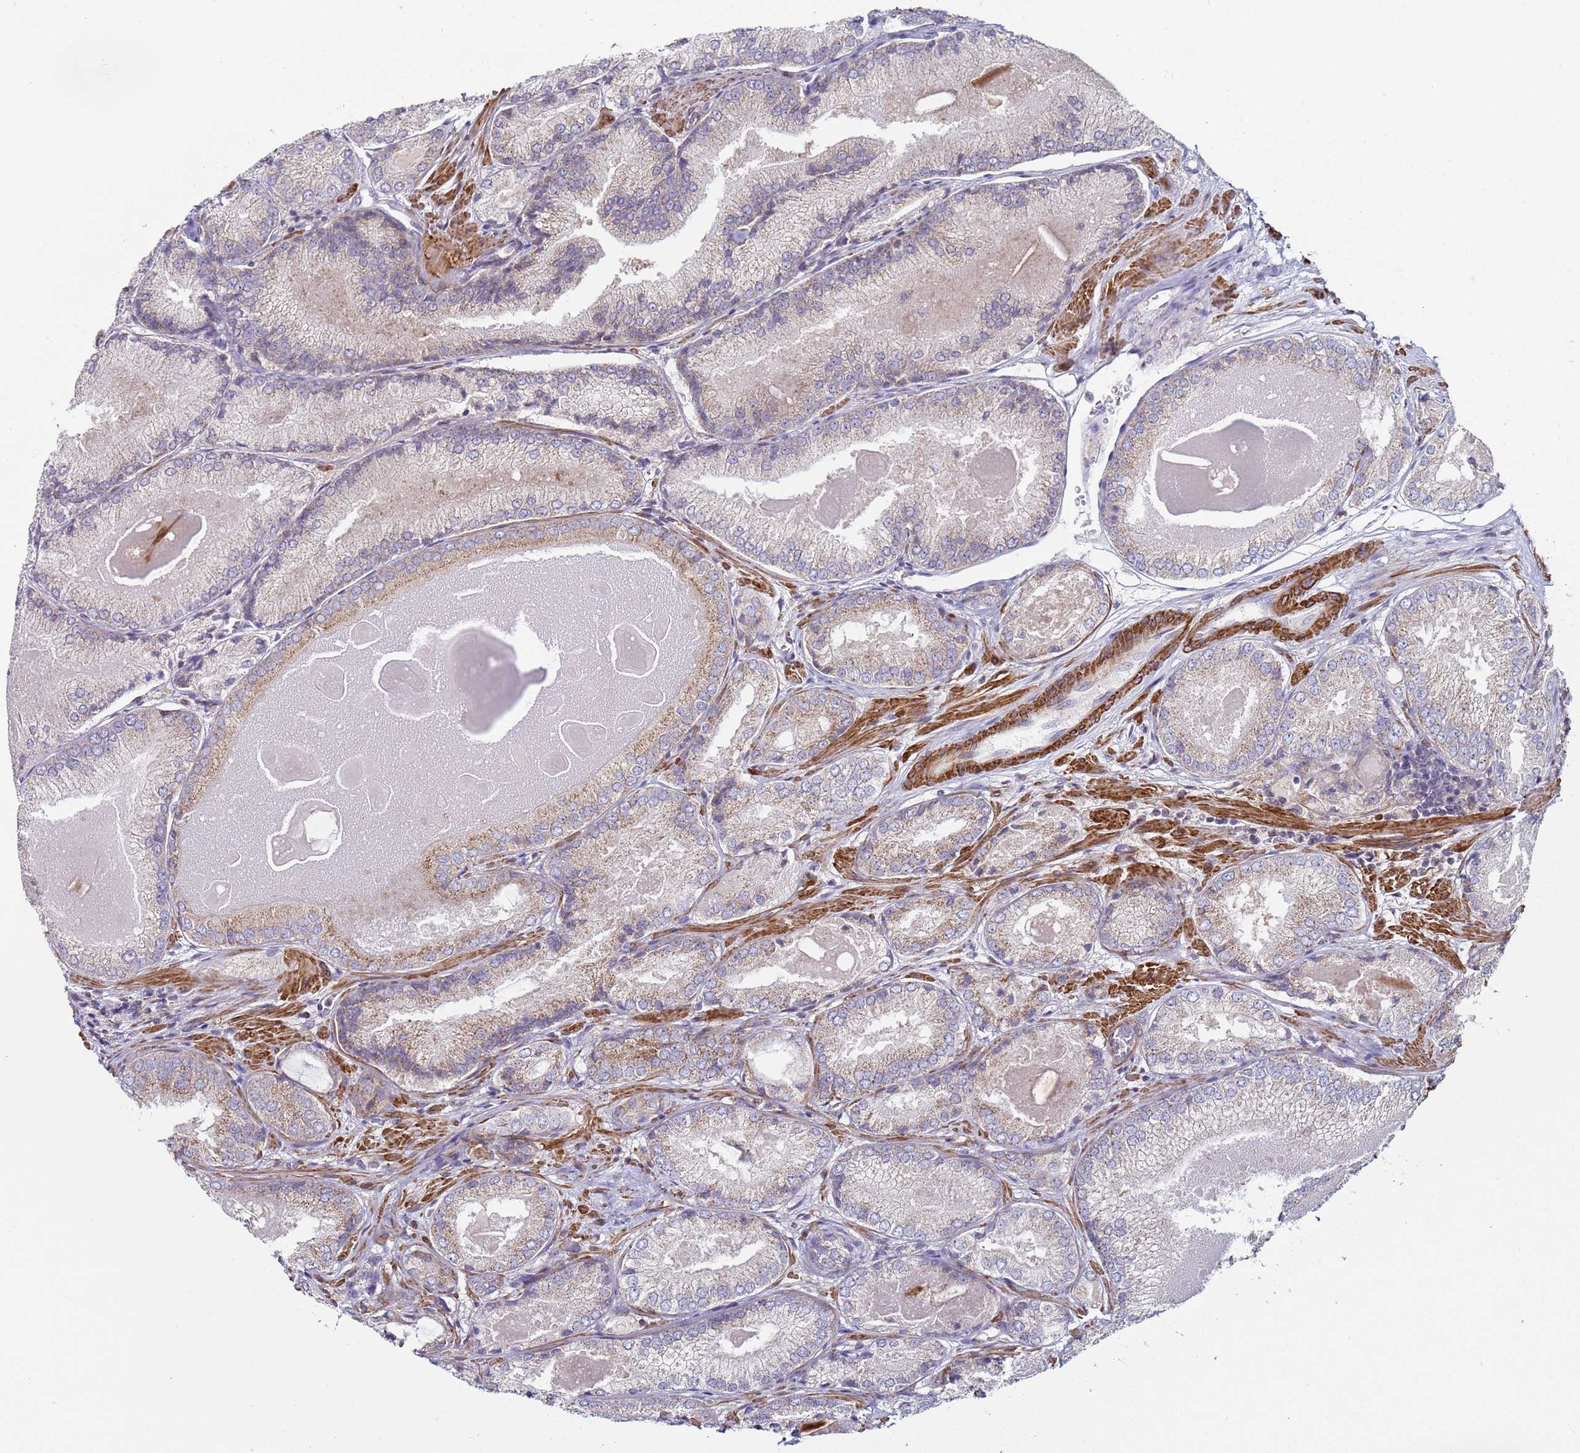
{"staining": {"intensity": "weak", "quantity": "<25%", "location": "cytoplasmic/membranous"}, "tissue": "prostate cancer", "cell_type": "Tumor cells", "image_type": "cancer", "snomed": [{"axis": "morphology", "description": "Adenocarcinoma, Low grade"}, {"axis": "topography", "description": "Prostate"}], "caption": "Immunohistochemistry (IHC) photomicrograph of prostate cancer (adenocarcinoma (low-grade)) stained for a protein (brown), which demonstrates no expression in tumor cells. Brightfield microscopy of immunohistochemistry (IHC) stained with DAB (brown) and hematoxylin (blue), captured at high magnification.", "gene": "SNAPC4", "patient": {"sex": "male", "age": 68}}